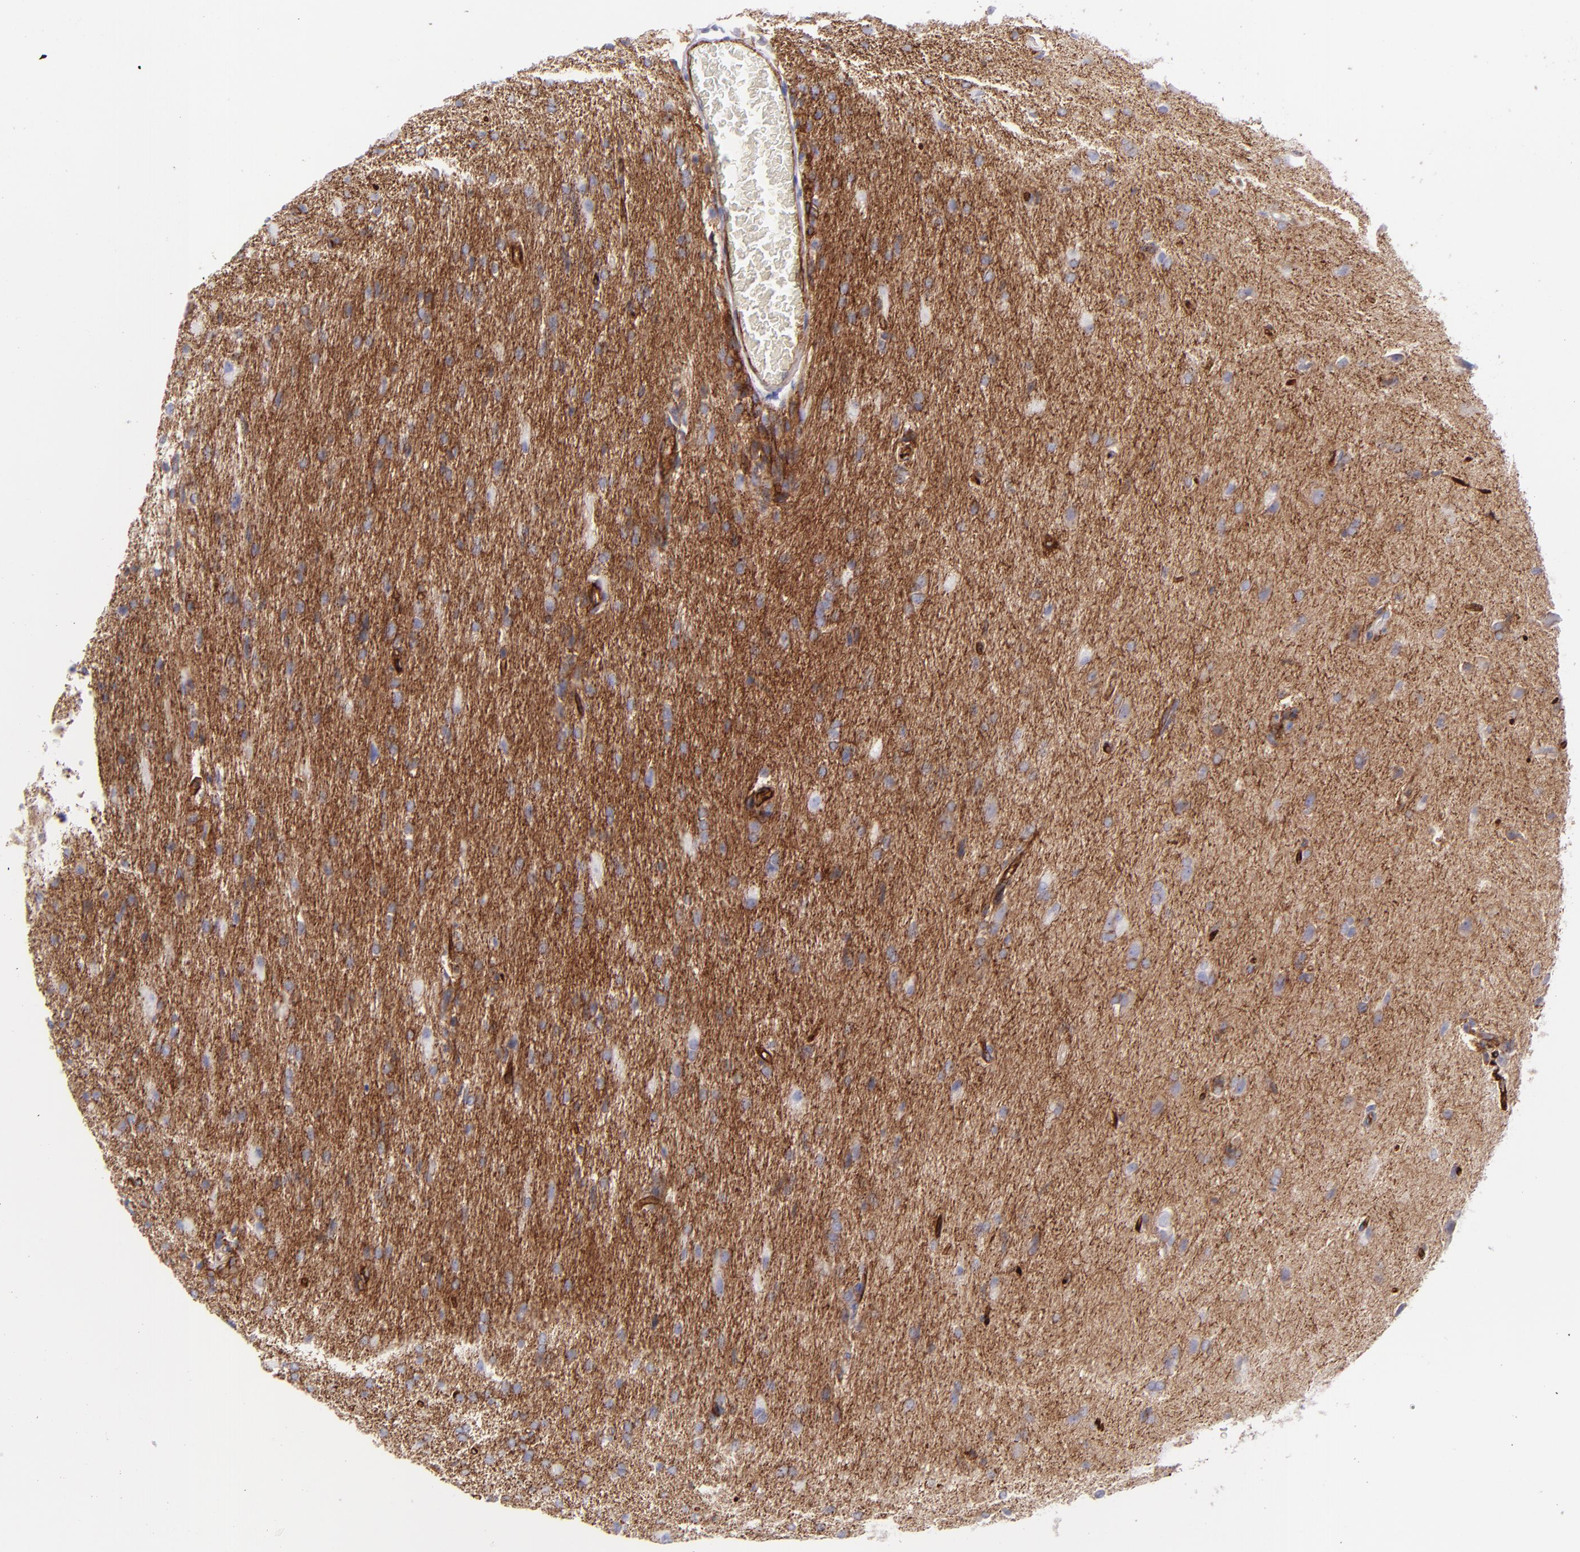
{"staining": {"intensity": "negative", "quantity": "none", "location": "none"}, "tissue": "glioma", "cell_type": "Tumor cells", "image_type": "cancer", "snomed": [{"axis": "morphology", "description": "Glioma, malignant, High grade"}, {"axis": "topography", "description": "Brain"}], "caption": "Immunohistochemical staining of human glioma demonstrates no significant positivity in tumor cells.", "gene": "BSG", "patient": {"sex": "male", "age": 68}}